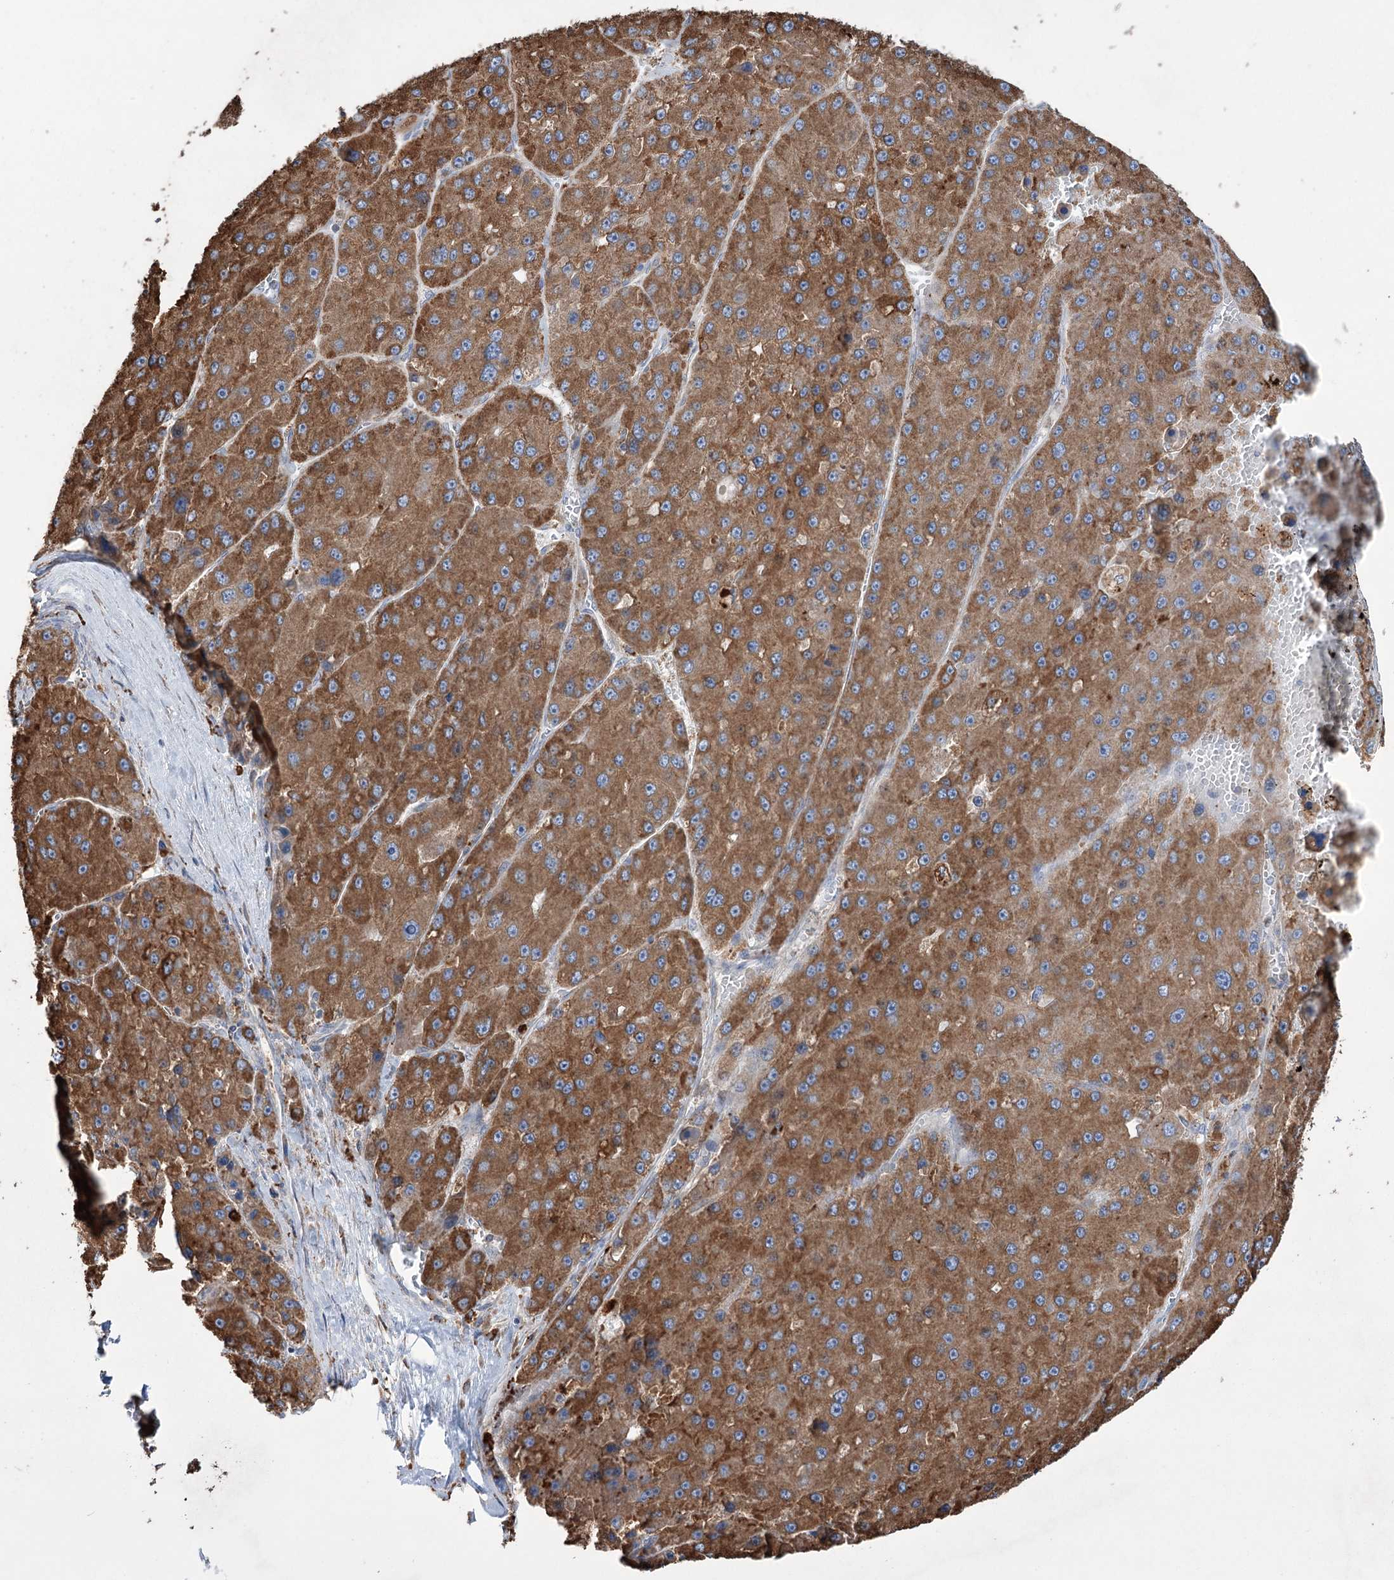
{"staining": {"intensity": "strong", "quantity": ">75%", "location": "cytoplasmic/membranous"}, "tissue": "liver cancer", "cell_type": "Tumor cells", "image_type": "cancer", "snomed": [{"axis": "morphology", "description": "Carcinoma, Hepatocellular, NOS"}, {"axis": "topography", "description": "Liver"}], "caption": "A brown stain shows strong cytoplasmic/membranous positivity of a protein in human liver cancer tumor cells.", "gene": "TRIM71", "patient": {"sex": "female", "age": 73}}